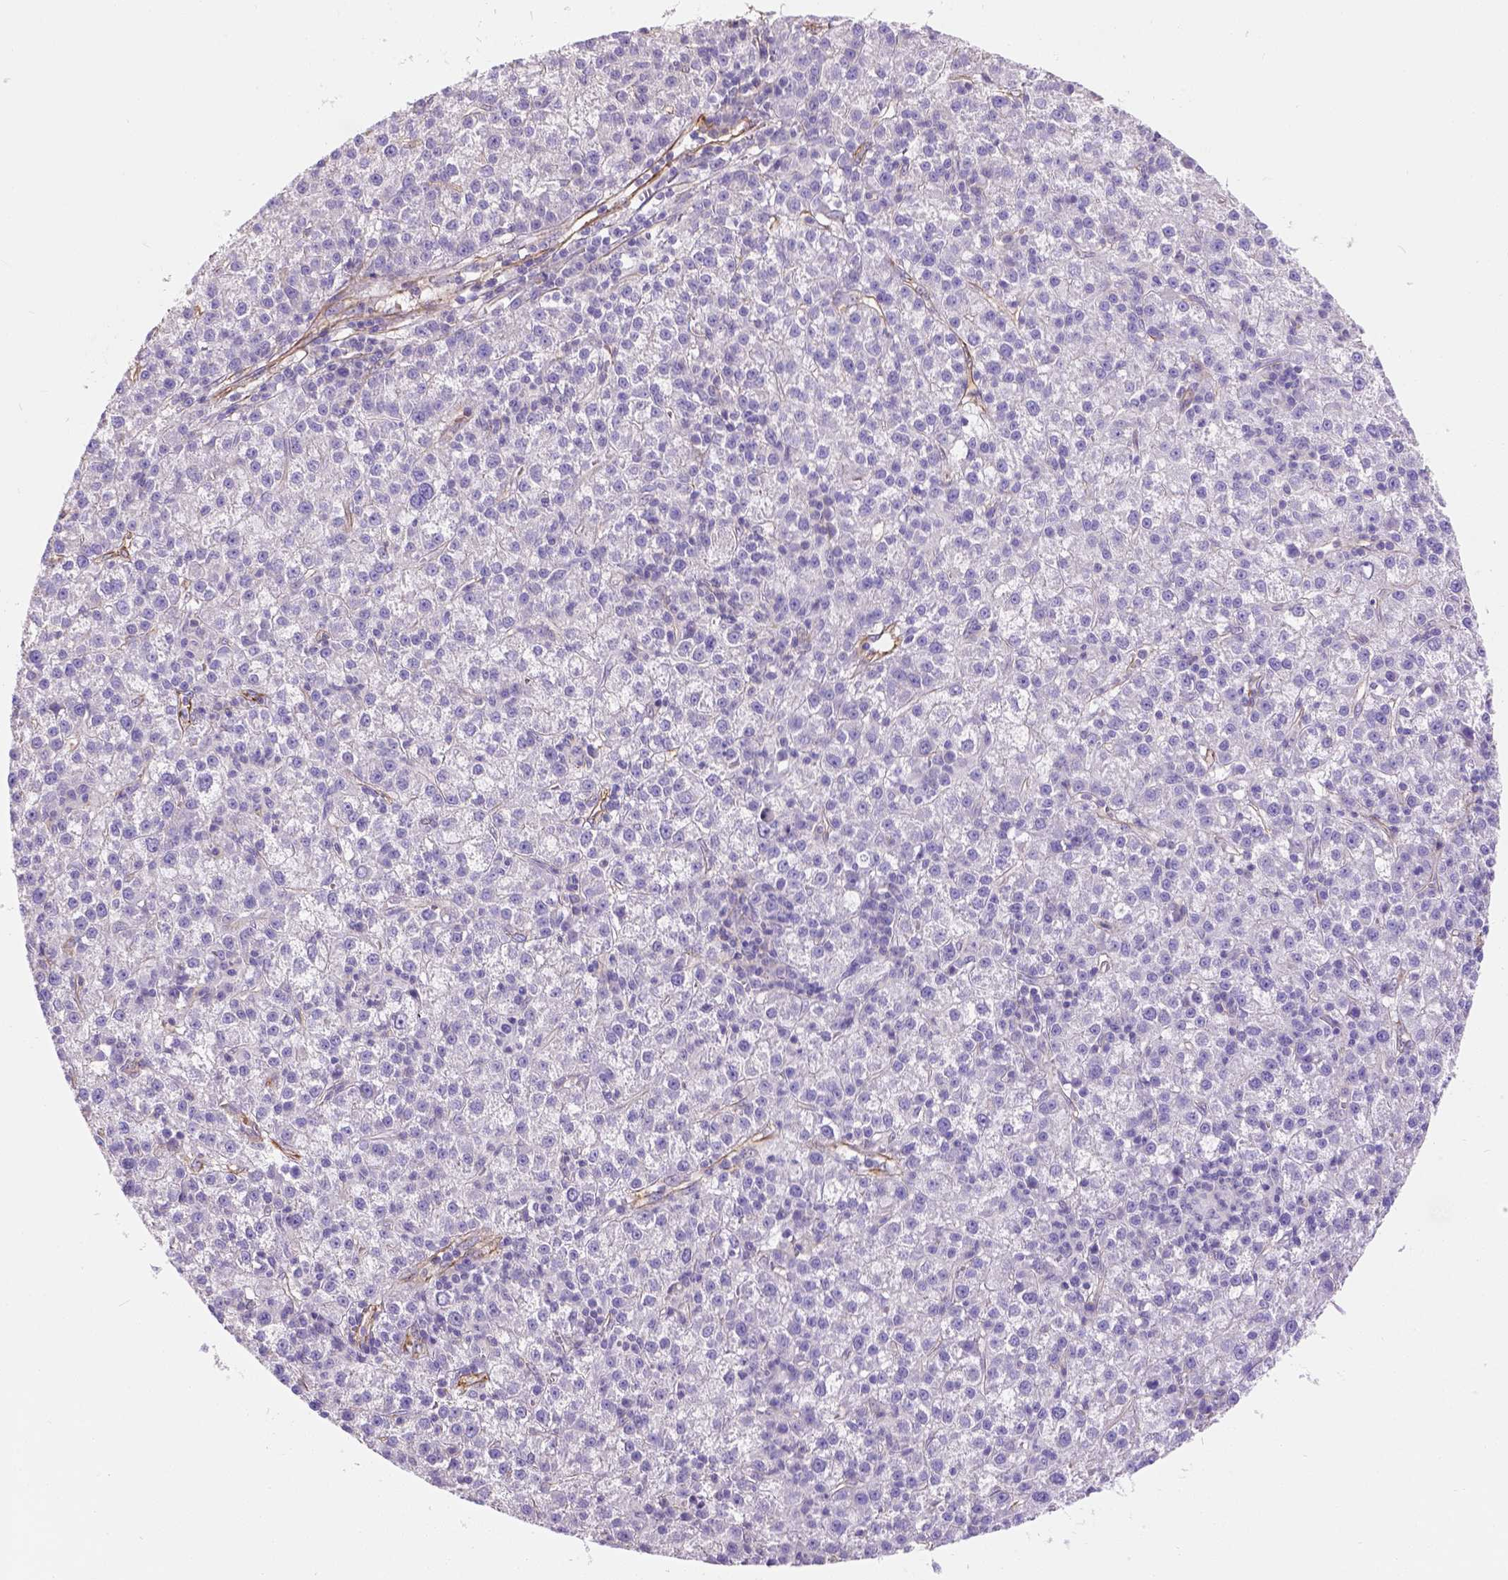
{"staining": {"intensity": "negative", "quantity": "none", "location": "none"}, "tissue": "liver cancer", "cell_type": "Tumor cells", "image_type": "cancer", "snomed": [{"axis": "morphology", "description": "Carcinoma, Hepatocellular, NOS"}, {"axis": "topography", "description": "Liver"}], "caption": "Hepatocellular carcinoma (liver) stained for a protein using immunohistochemistry (IHC) shows no expression tumor cells.", "gene": "PHF7", "patient": {"sex": "female", "age": 60}}